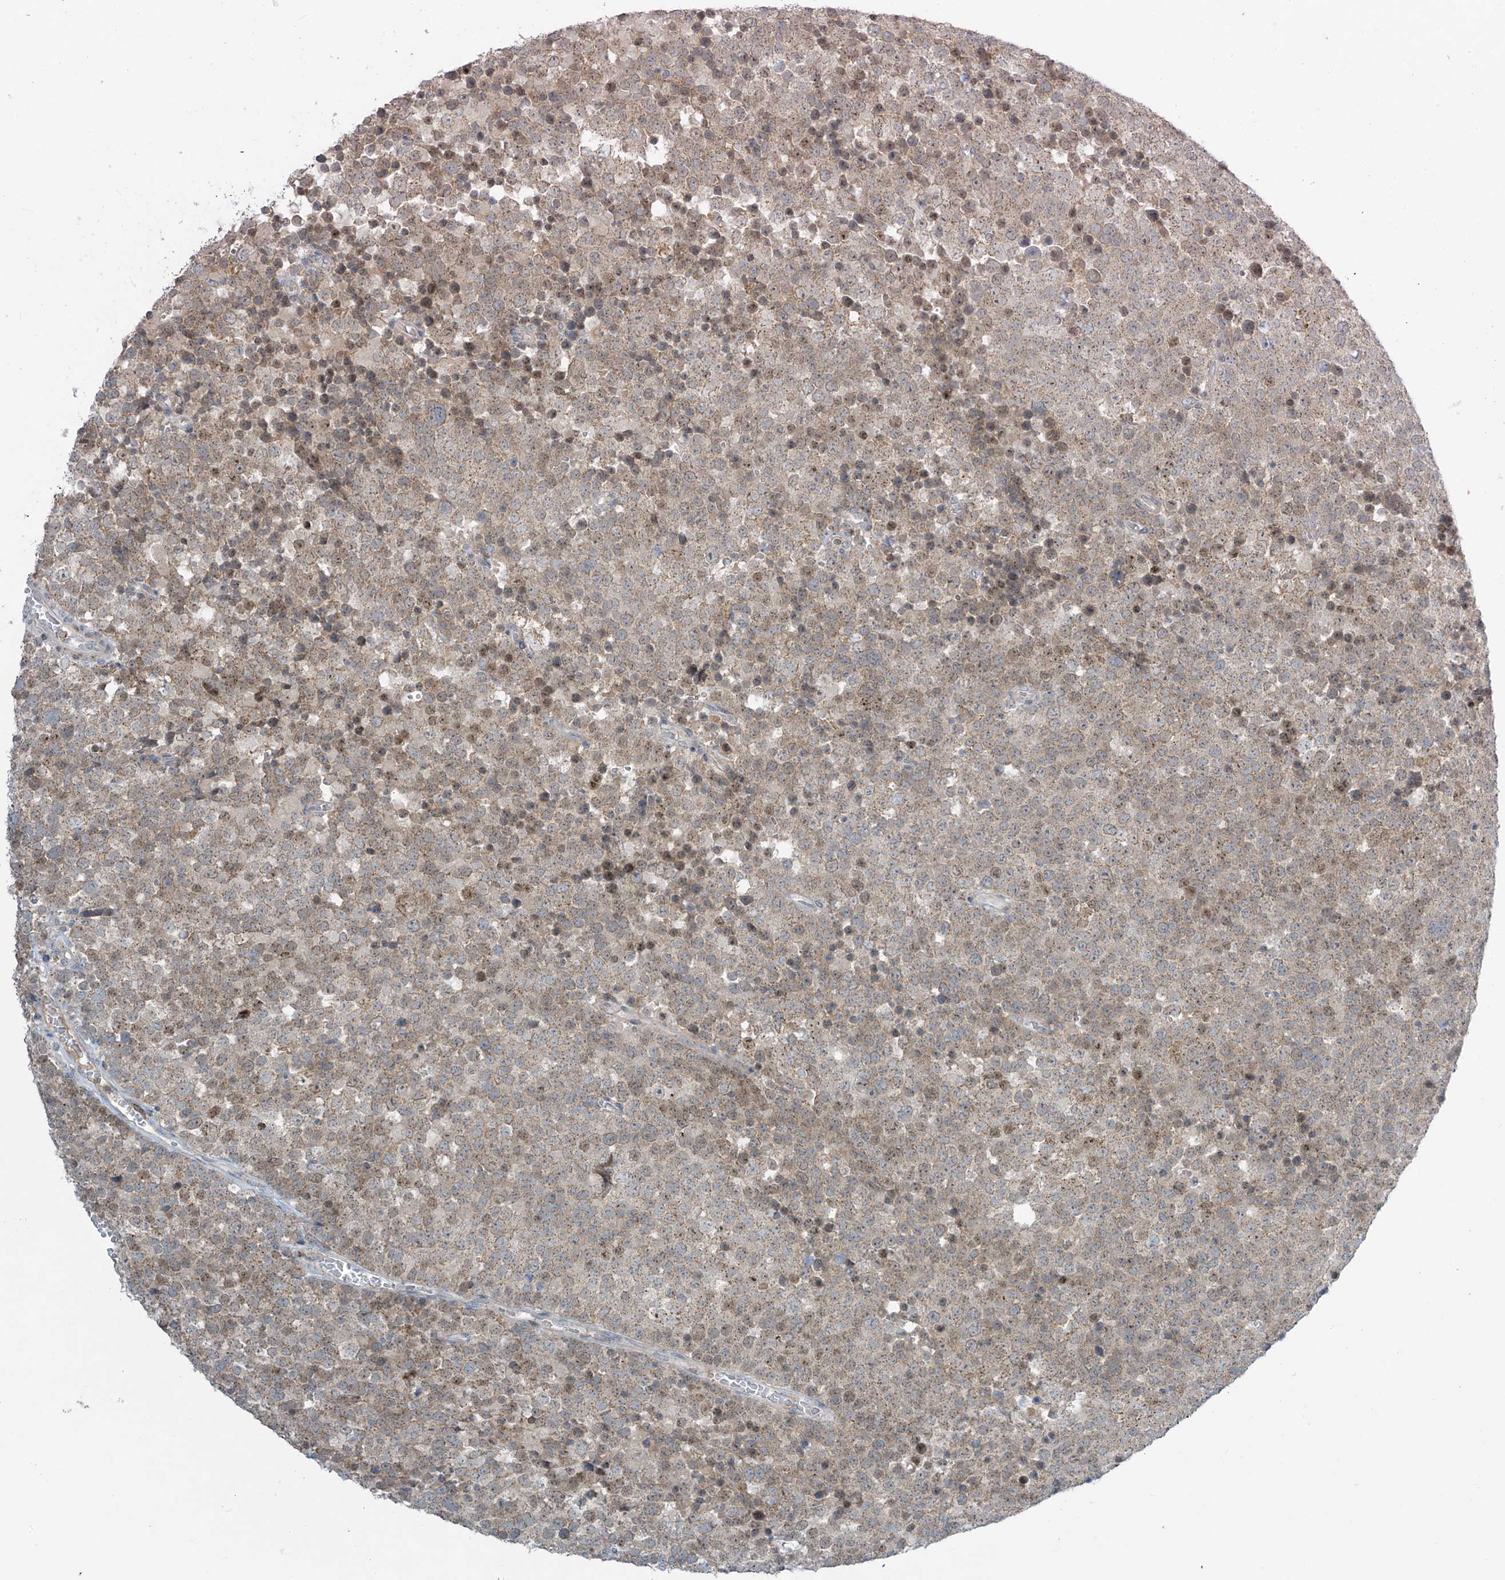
{"staining": {"intensity": "negative", "quantity": "none", "location": "none"}, "tissue": "testis cancer", "cell_type": "Tumor cells", "image_type": "cancer", "snomed": [{"axis": "morphology", "description": "Seminoma, NOS"}, {"axis": "topography", "description": "Testis"}], "caption": "Immunohistochemistry photomicrograph of seminoma (testis) stained for a protein (brown), which reveals no positivity in tumor cells.", "gene": "PARVG", "patient": {"sex": "male", "age": 71}}